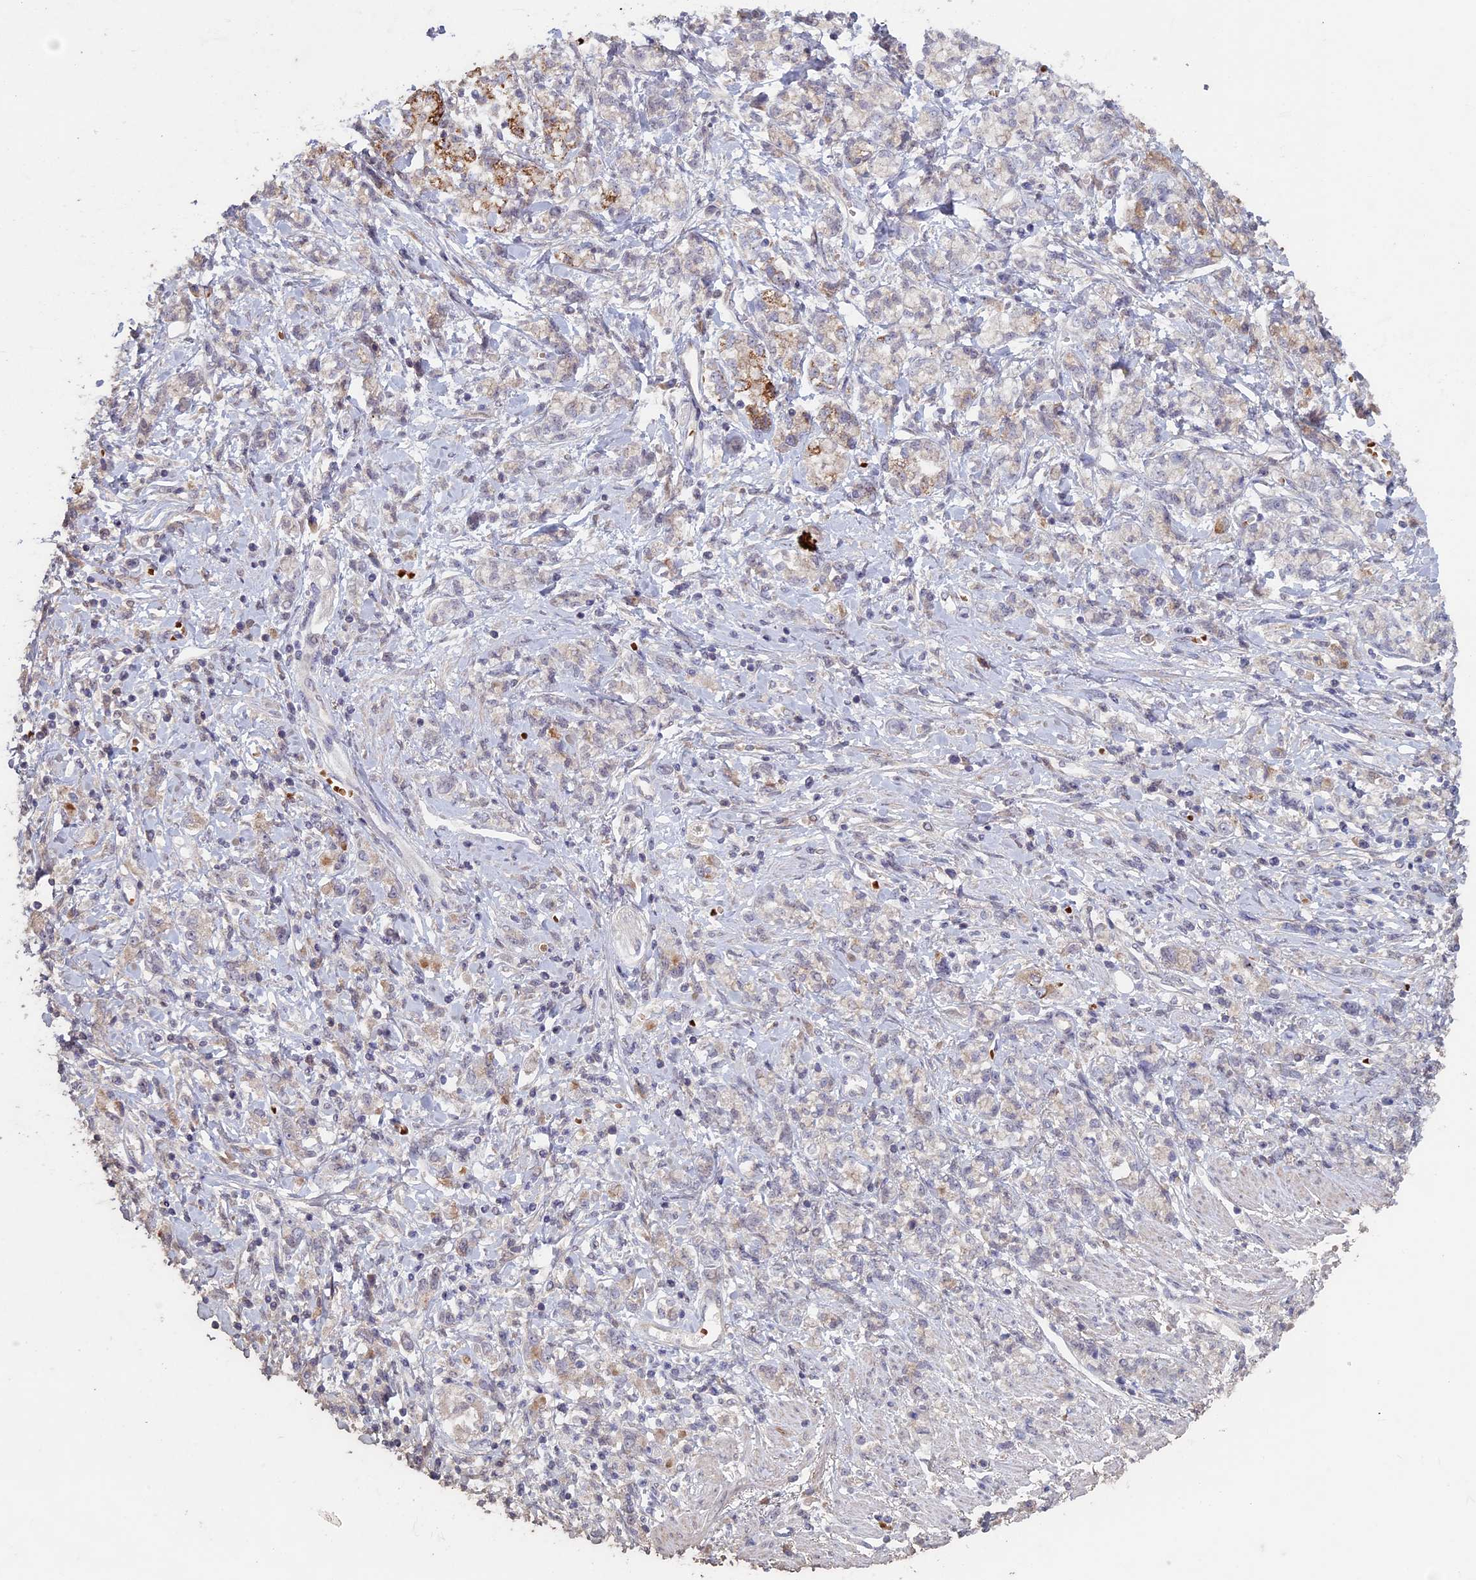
{"staining": {"intensity": "negative", "quantity": "none", "location": "none"}, "tissue": "stomach cancer", "cell_type": "Tumor cells", "image_type": "cancer", "snomed": [{"axis": "morphology", "description": "Adenocarcinoma, NOS"}, {"axis": "topography", "description": "Stomach"}], "caption": "Photomicrograph shows no protein positivity in tumor cells of stomach cancer tissue.", "gene": "RCCD1", "patient": {"sex": "female", "age": 76}}